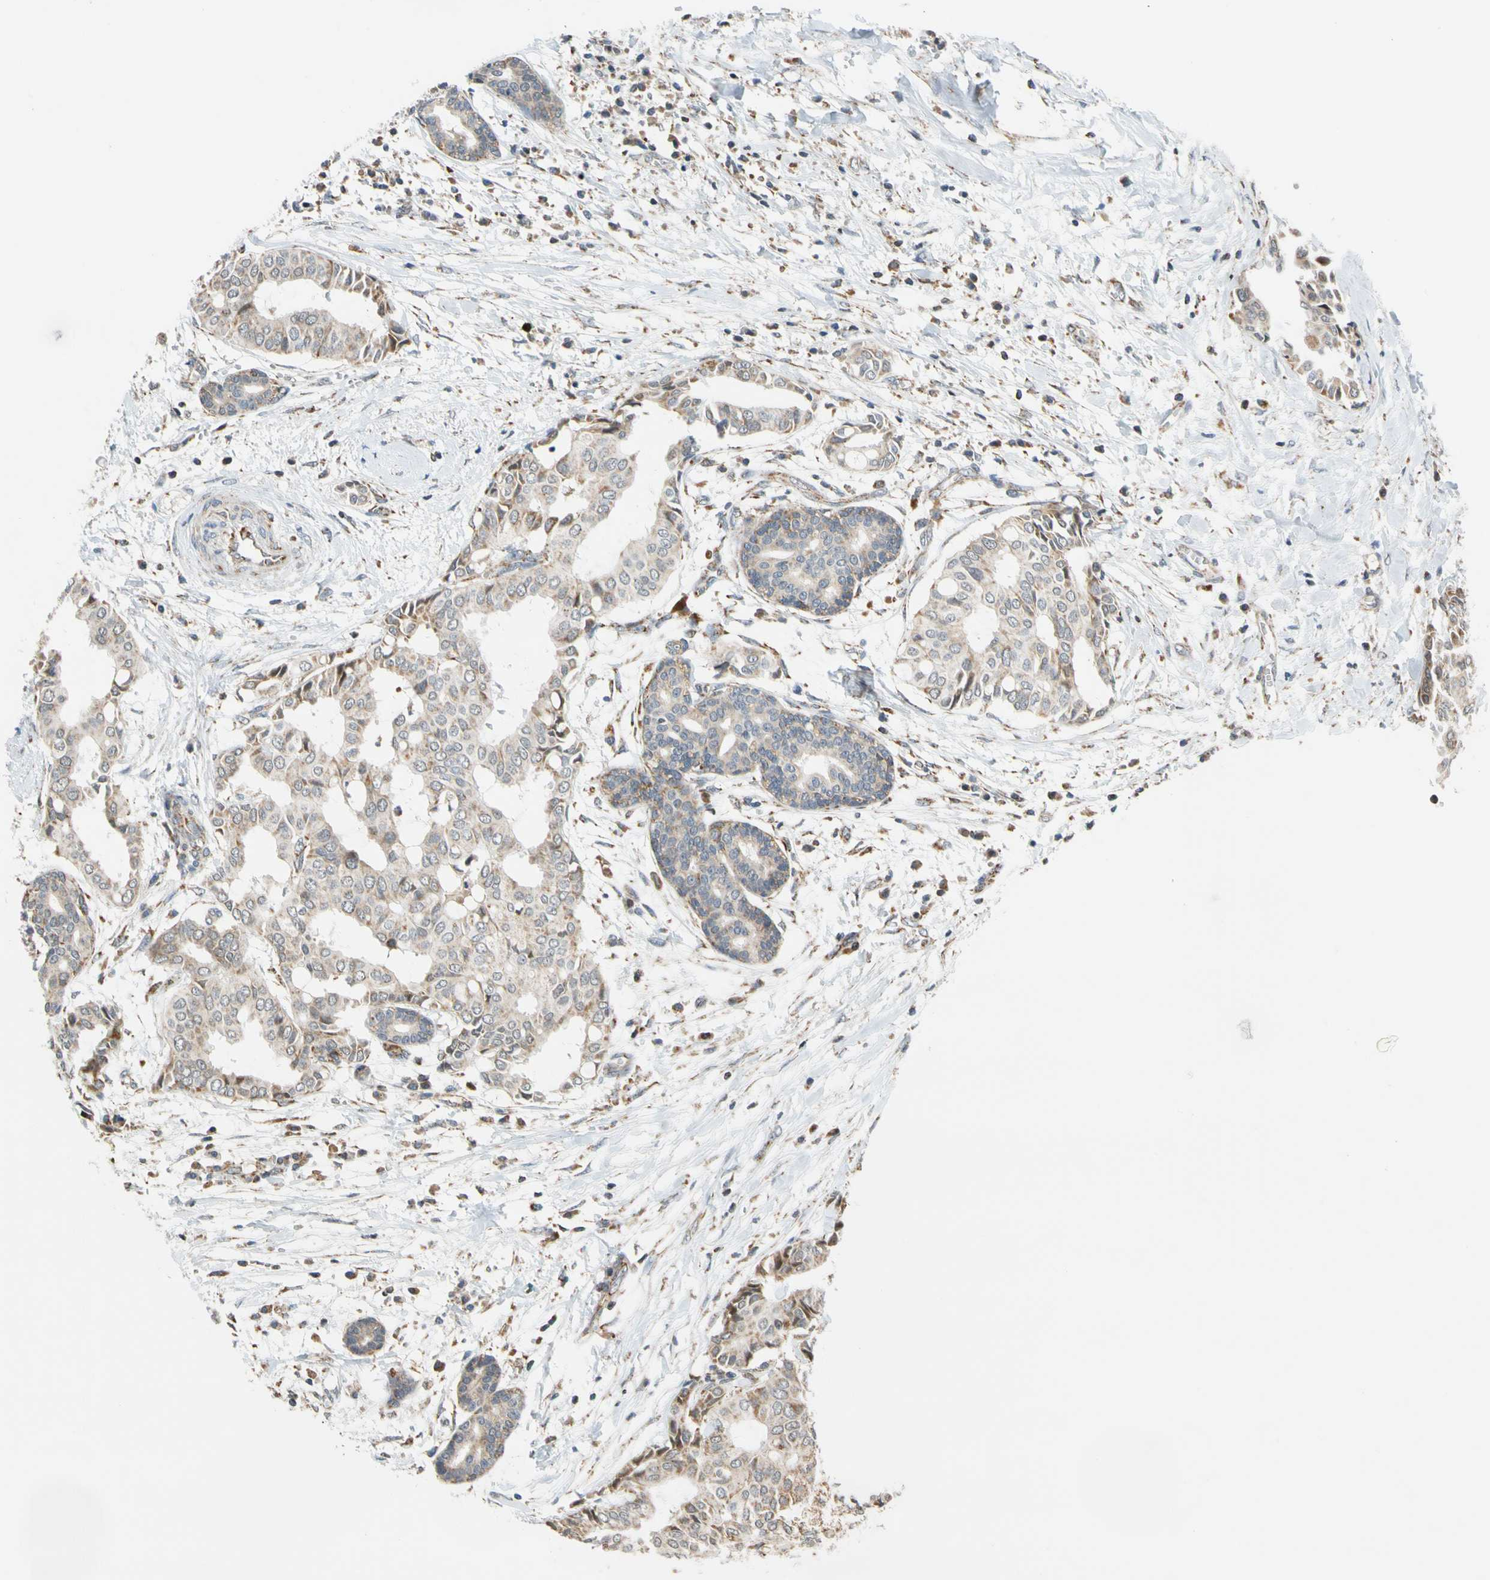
{"staining": {"intensity": "weak", "quantity": "<25%", "location": "cytoplasmic/membranous"}, "tissue": "head and neck cancer", "cell_type": "Tumor cells", "image_type": "cancer", "snomed": [{"axis": "morphology", "description": "Adenocarcinoma, NOS"}, {"axis": "topography", "description": "Salivary gland"}, {"axis": "topography", "description": "Head-Neck"}], "caption": "Tumor cells are negative for protein expression in human head and neck adenocarcinoma.", "gene": "SFXN3", "patient": {"sex": "female", "age": 59}}